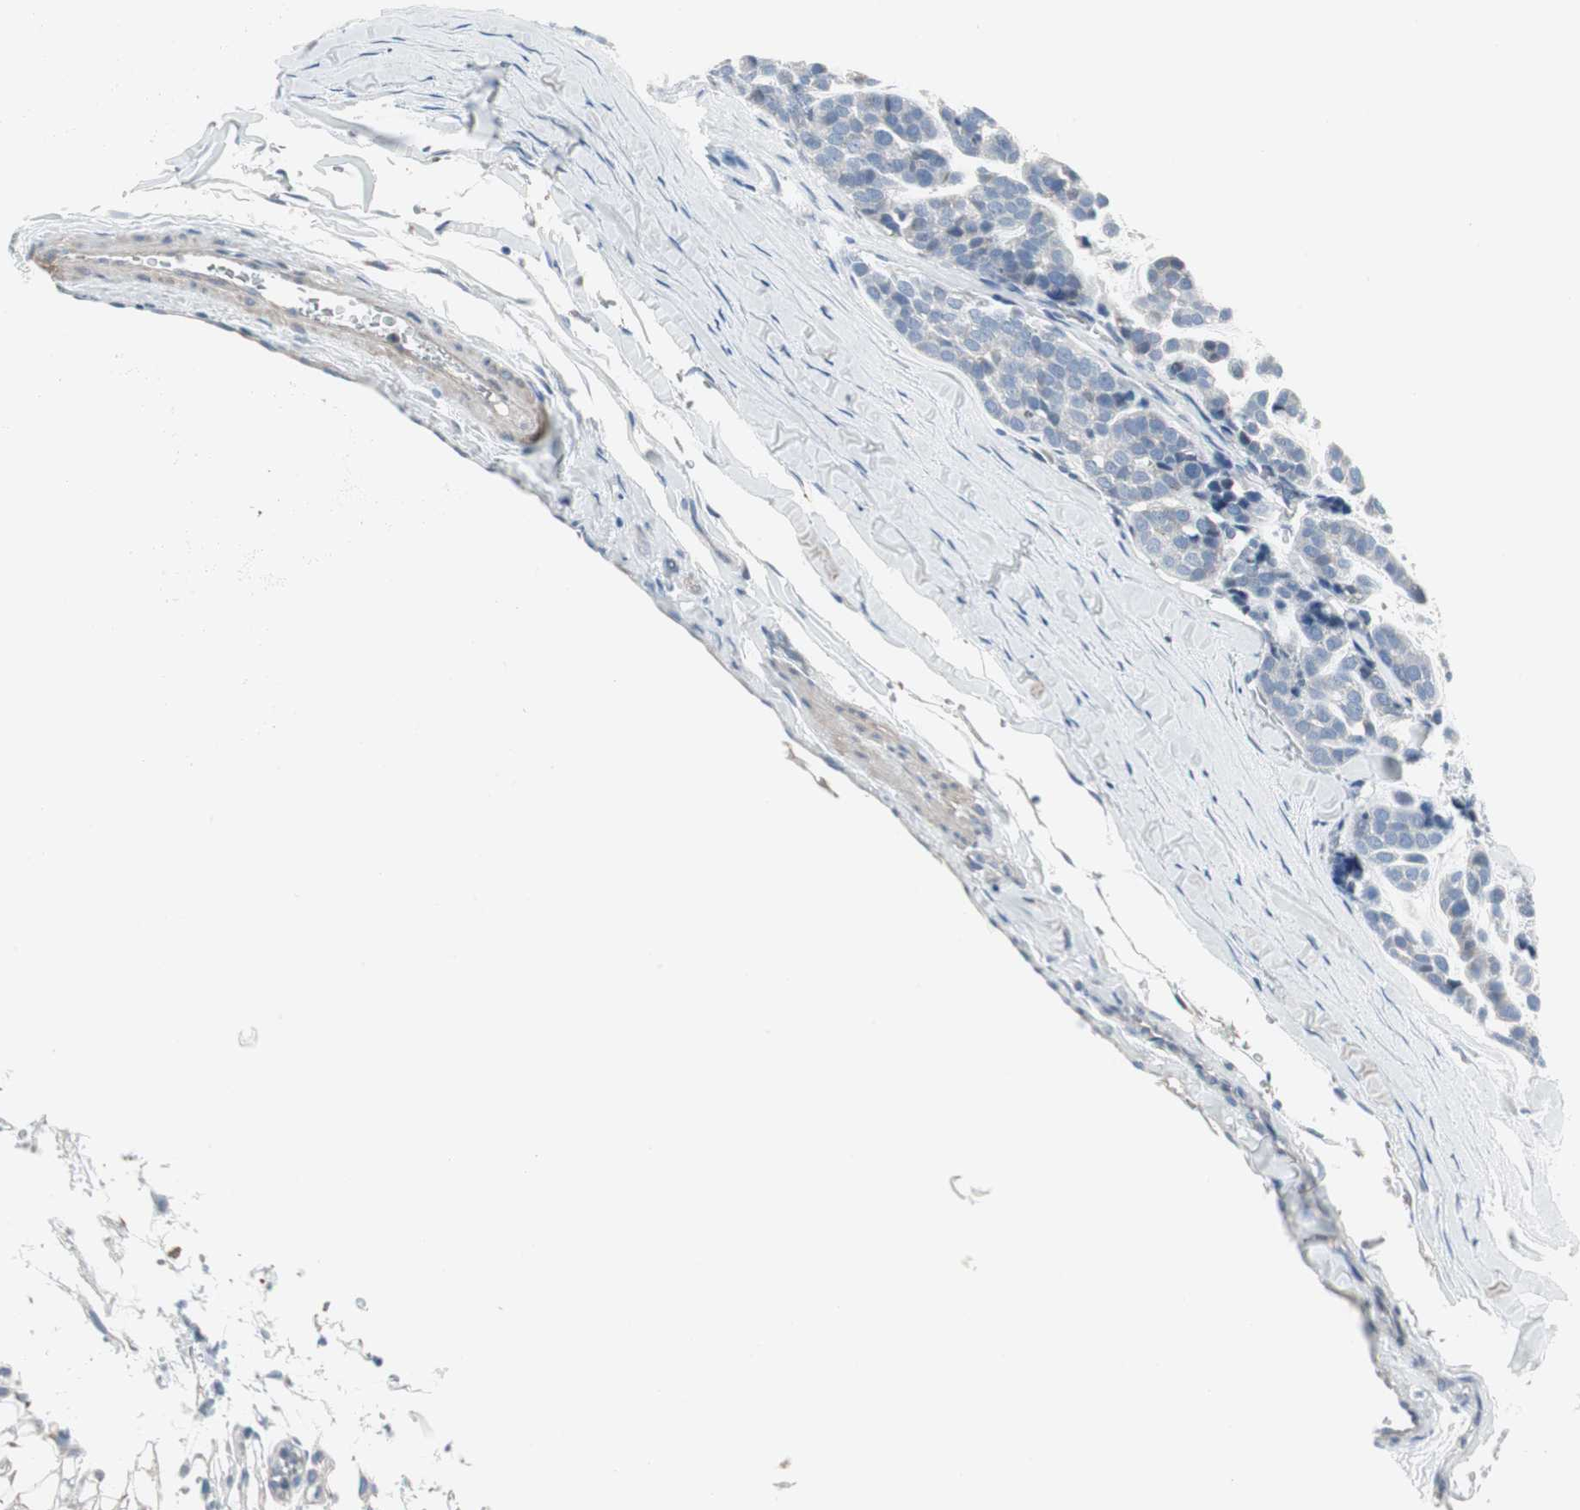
{"staining": {"intensity": "negative", "quantity": "none", "location": "none"}, "tissue": "head and neck cancer", "cell_type": "Tumor cells", "image_type": "cancer", "snomed": [{"axis": "morphology", "description": "Adenocarcinoma, NOS"}, {"axis": "morphology", "description": "Adenoma, NOS"}, {"axis": "topography", "description": "Head-Neck"}], "caption": "Histopathology image shows no protein staining in tumor cells of adenocarcinoma (head and neck) tissue.", "gene": "PIGR", "patient": {"sex": "female", "age": 55}}